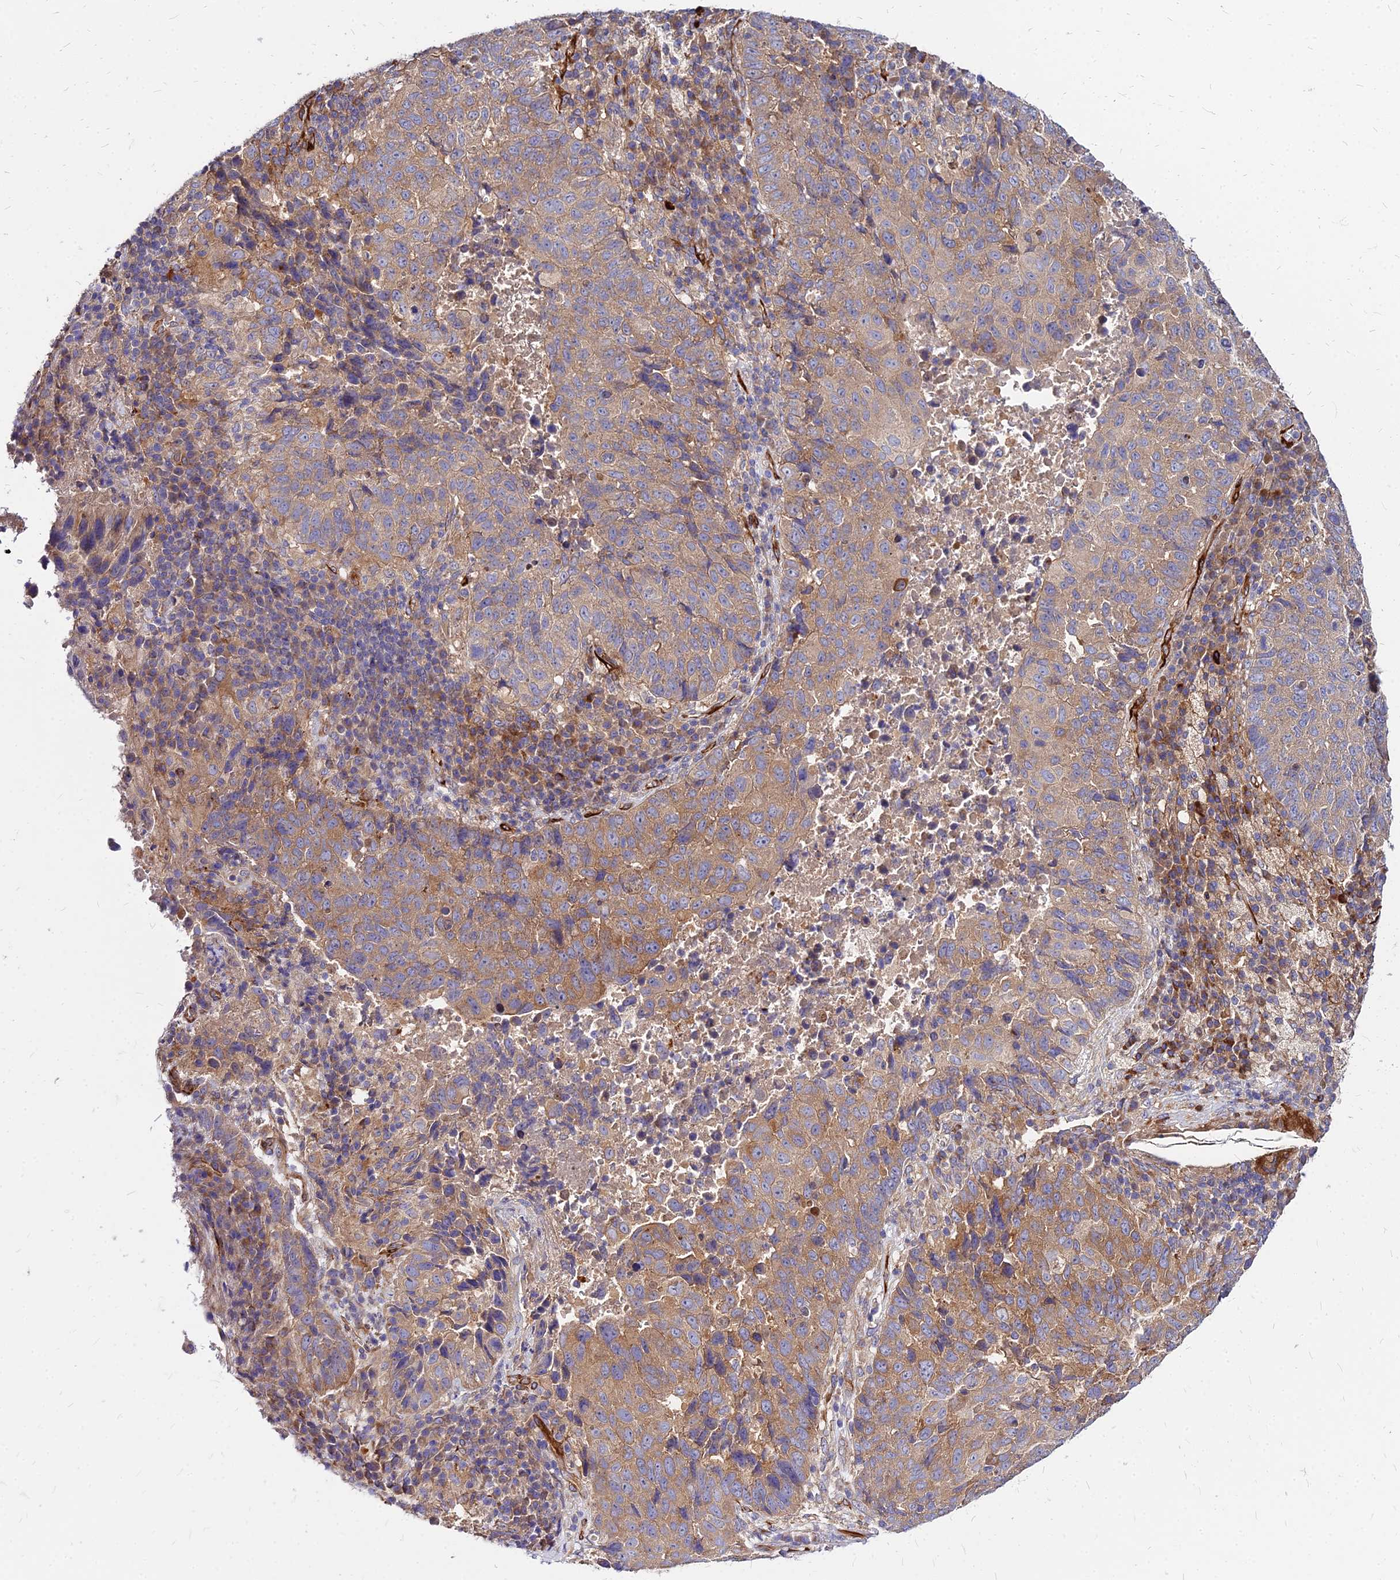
{"staining": {"intensity": "moderate", "quantity": ">75%", "location": "cytoplasmic/membranous"}, "tissue": "lung cancer", "cell_type": "Tumor cells", "image_type": "cancer", "snomed": [{"axis": "morphology", "description": "Squamous cell carcinoma, NOS"}, {"axis": "topography", "description": "Lung"}], "caption": "Immunohistochemistry (IHC) (DAB (3,3'-diaminobenzidine)) staining of human lung cancer (squamous cell carcinoma) displays moderate cytoplasmic/membranous protein staining in about >75% of tumor cells. (DAB IHC with brightfield microscopy, high magnification).", "gene": "COMMD10", "patient": {"sex": "male", "age": 73}}